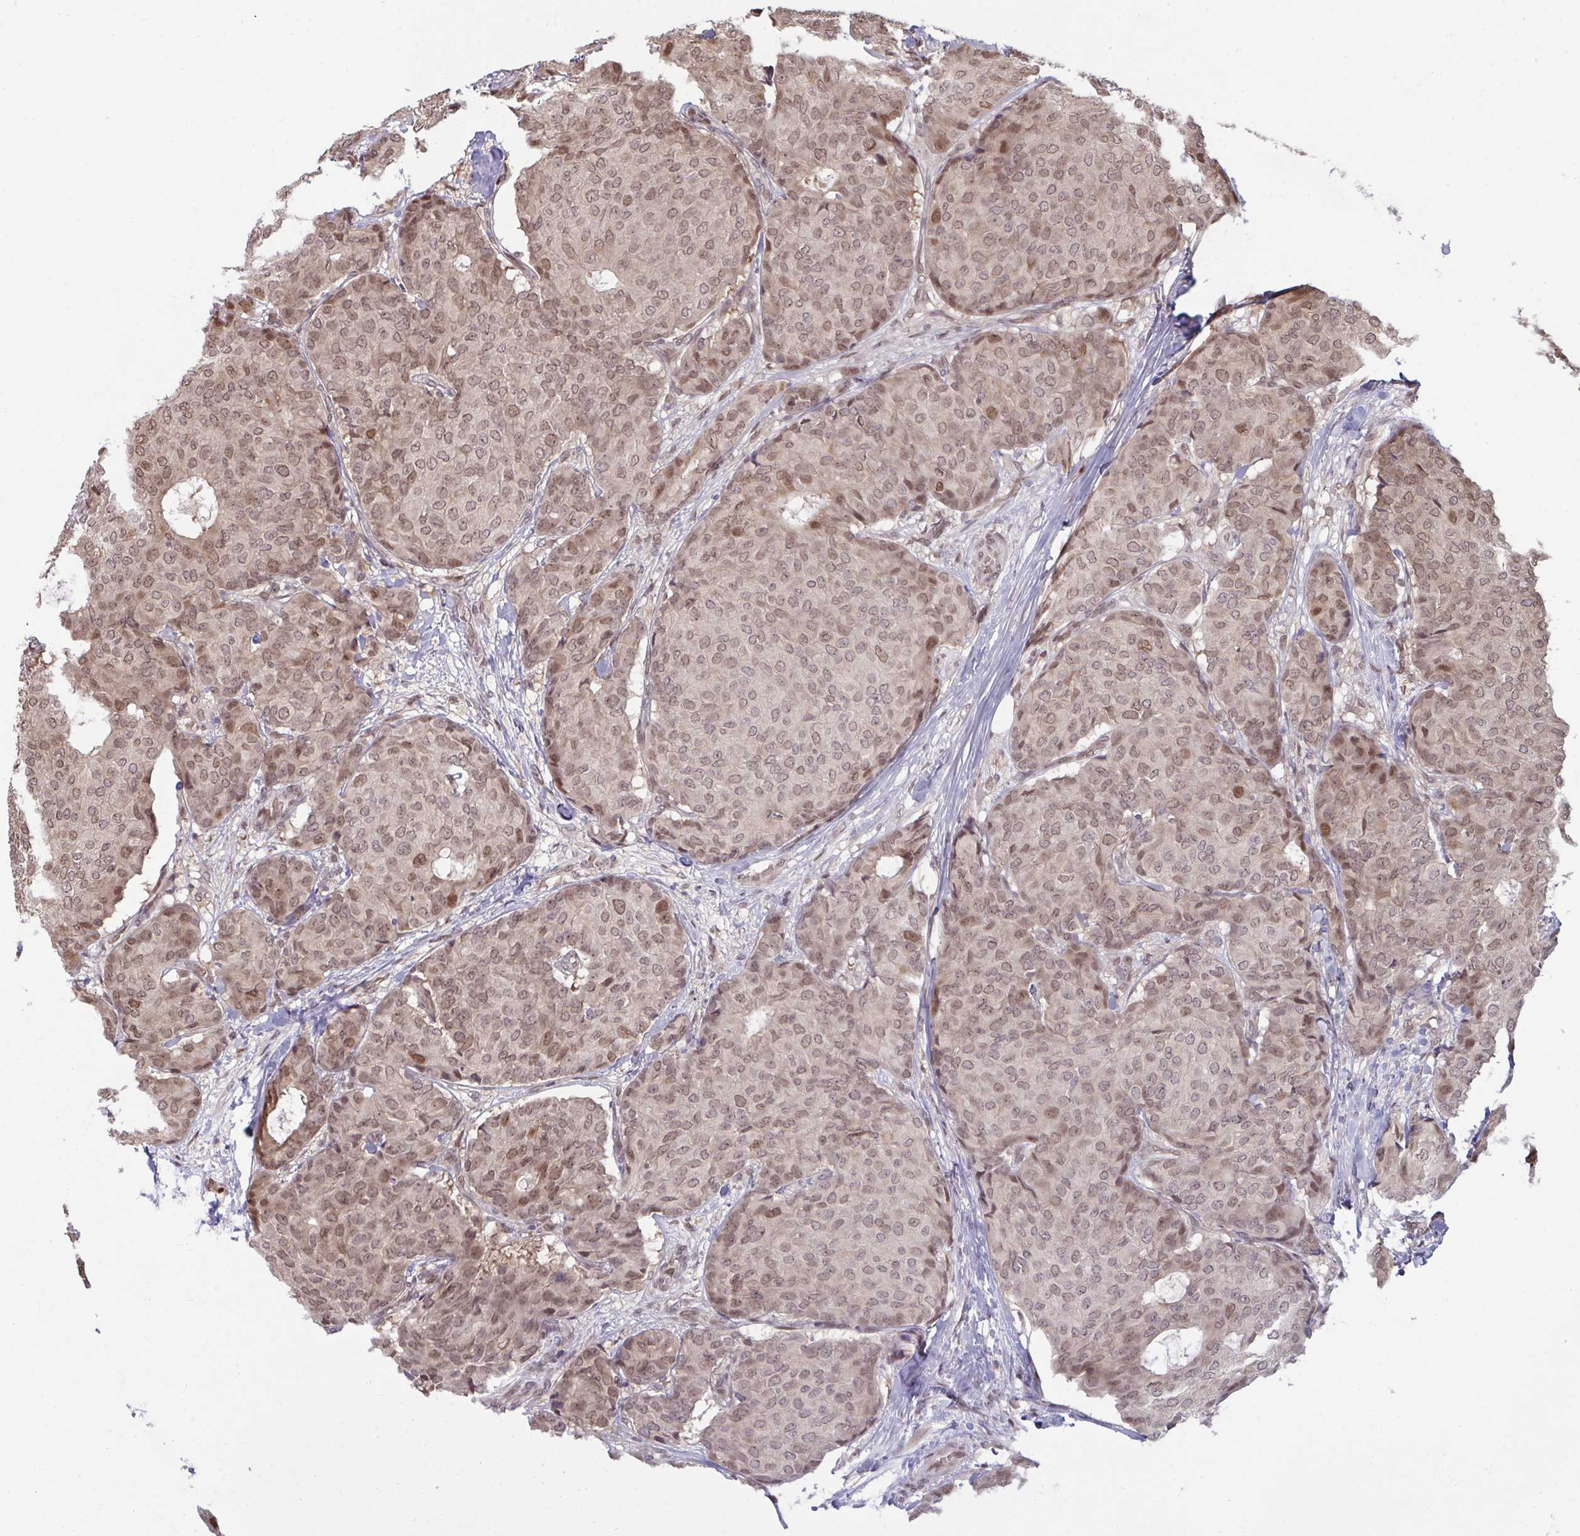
{"staining": {"intensity": "moderate", "quantity": ">75%", "location": "nuclear"}, "tissue": "breast cancer", "cell_type": "Tumor cells", "image_type": "cancer", "snomed": [{"axis": "morphology", "description": "Duct carcinoma"}, {"axis": "topography", "description": "Breast"}], "caption": "Brown immunohistochemical staining in human intraductal carcinoma (breast) shows moderate nuclear staining in approximately >75% of tumor cells.", "gene": "UXT", "patient": {"sex": "female", "age": 75}}